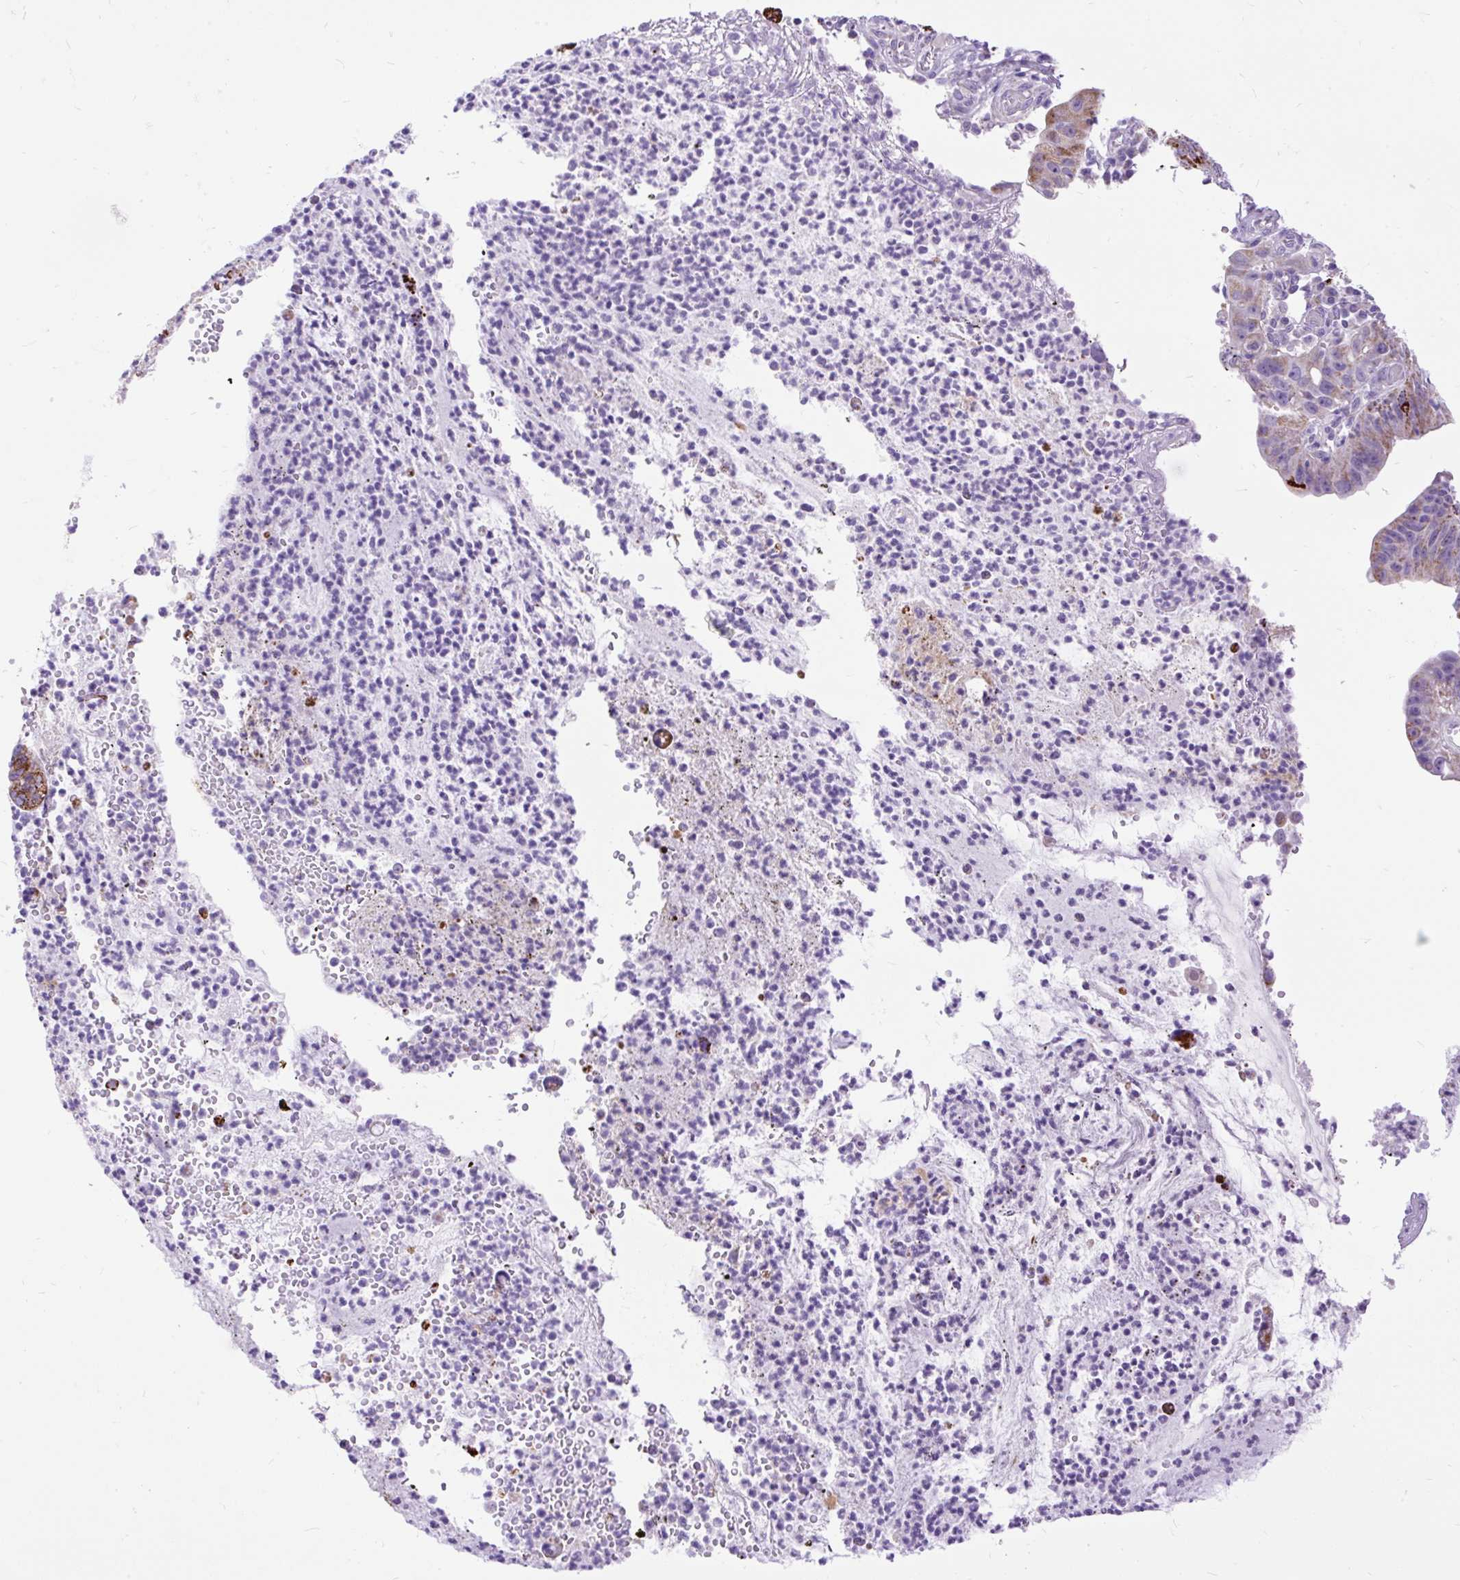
{"staining": {"intensity": "strong", "quantity": "25%-75%", "location": "cytoplasmic/membranous"}, "tissue": "stomach cancer", "cell_type": "Tumor cells", "image_type": "cancer", "snomed": [{"axis": "morphology", "description": "Adenocarcinoma, NOS"}, {"axis": "topography", "description": "Stomach"}], "caption": "There is high levels of strong cytoplasmic/membranous positivity in tumor cells of stomach adenocarcinoma, as demonstrated by immunohistochemical staining (brown color).", "gene": "ZNF256", "patient": {"sex": "male", "age": 59}}